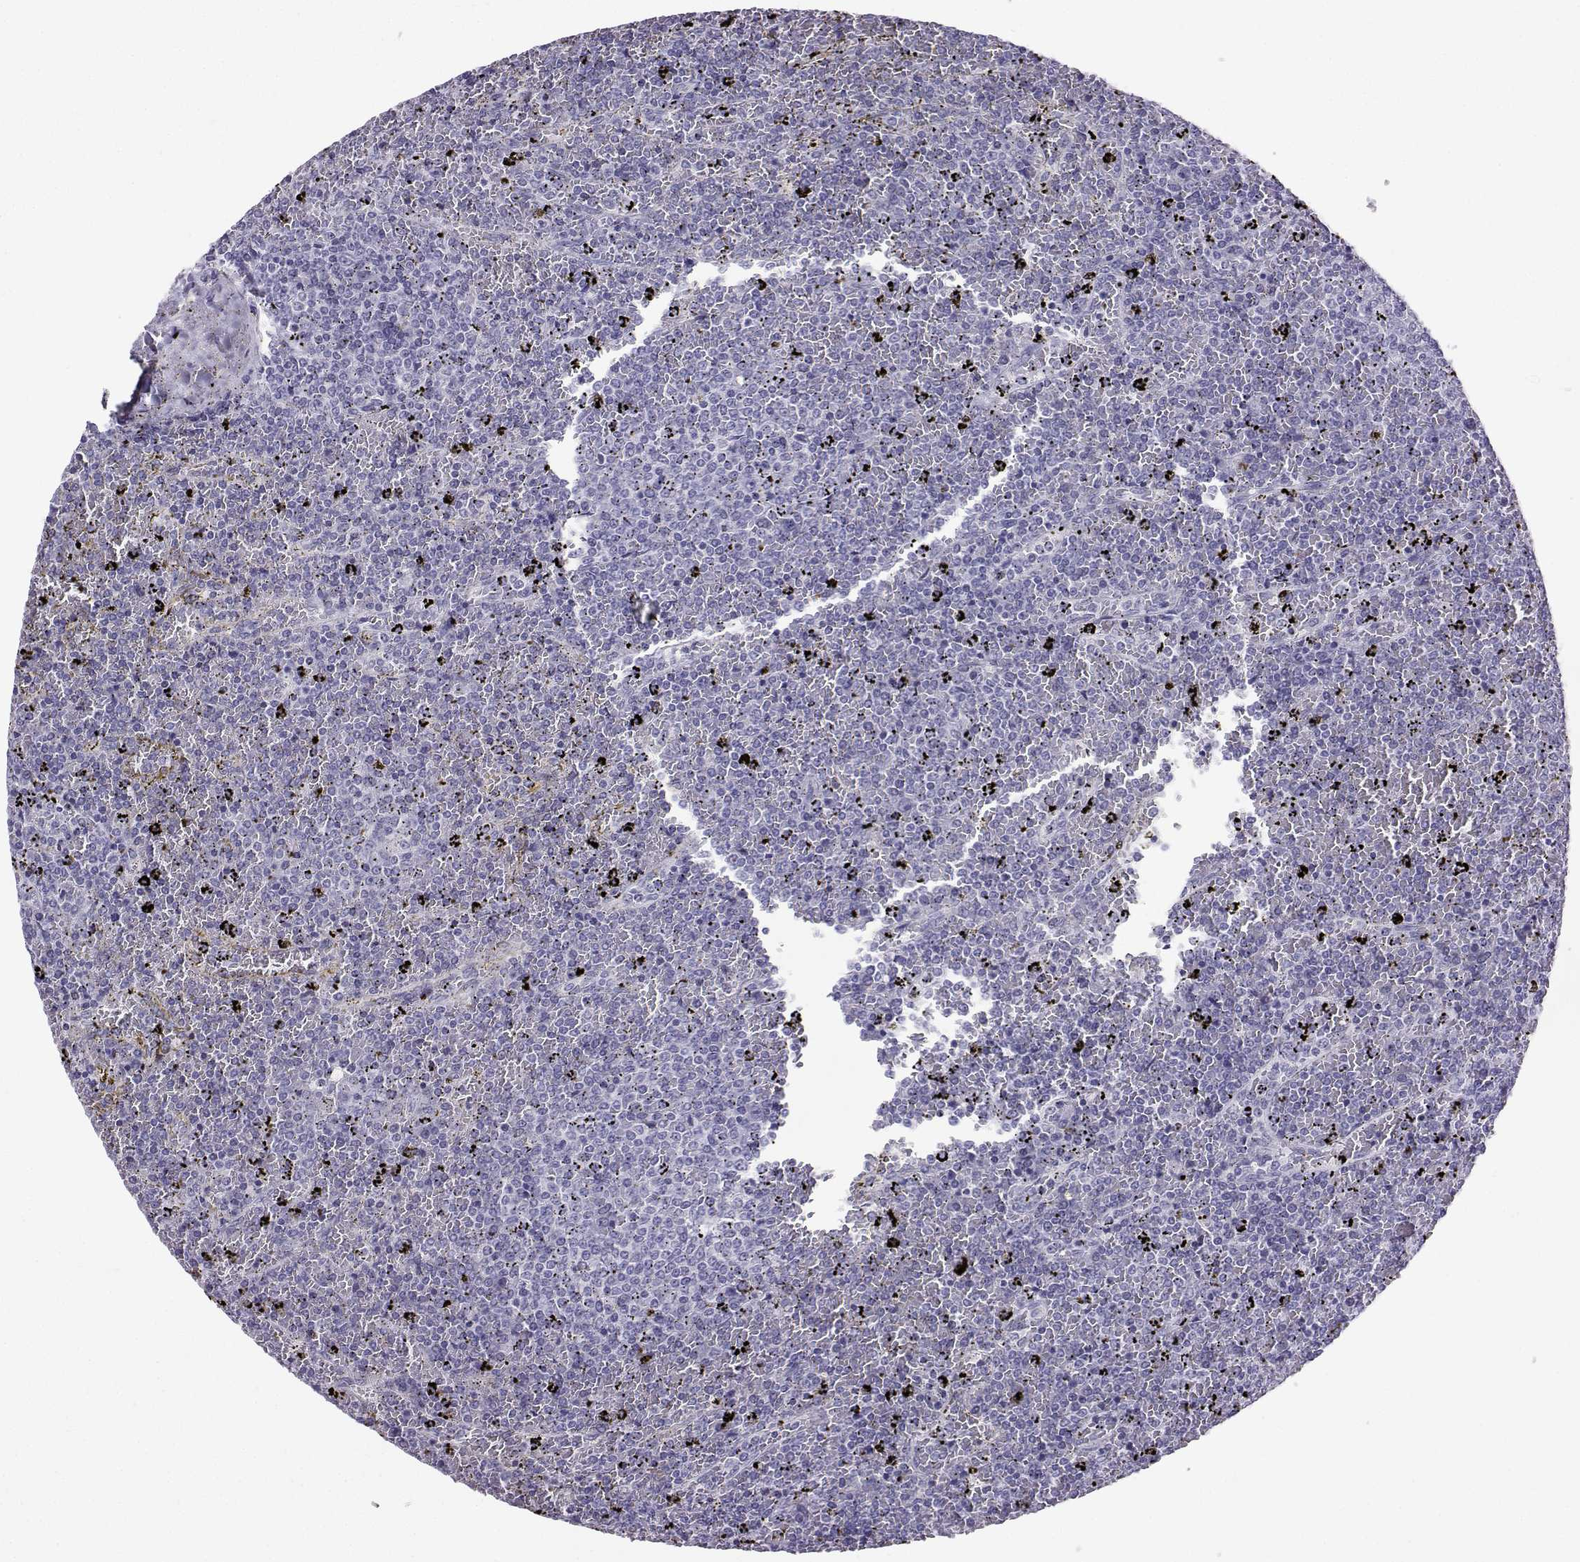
{"staining": {"intensity": "negative", "quantity": "none", "location": "none"}, "tissue": "lymphoma", "cell_type": "Tumor cells", "image_type": "cancer", "snomed": [{"axis": "morphology", "description": "Malignant lymphoma, non-Hodgkin's type, Low grade"}, {"axis": "topography", "description": "Spleen"}], "caption": "The immunohistochemistry (IHC) image has no significant expression in tumor cells of lymphoma tissue.", "gene": "KIF17", "patient": {"sex": "female", "age": 77}}